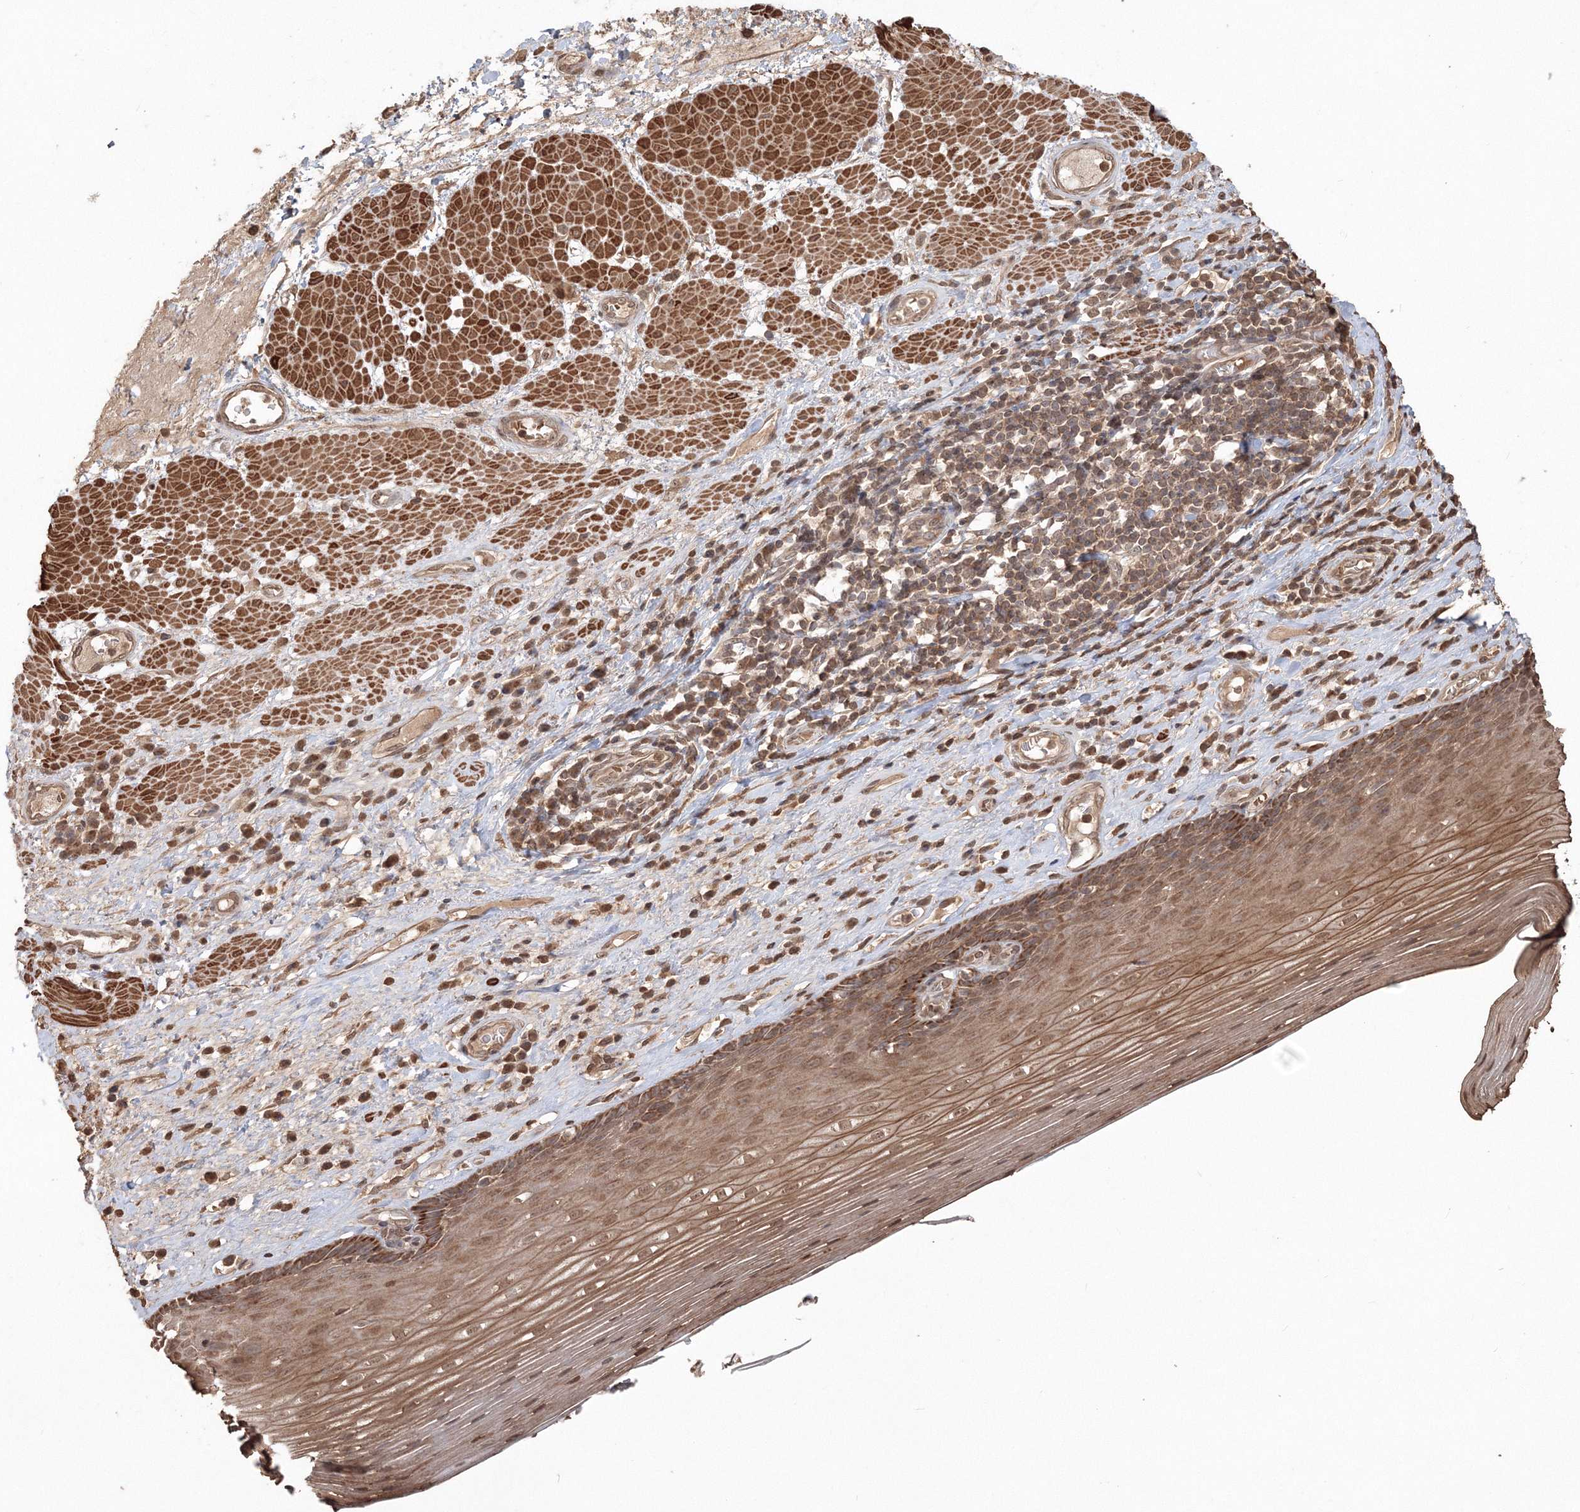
{"staining": {"intensity": "moderate", "quantity": ">75%", "location": "cytoplasmic/membranous,nuclear"}, "tissue": "esophagus", "cell_type": "Squamous epithelial cells", "image_type": "normal", "snomed": [{"axis": "morphology", "description": "Normal tissue, NOS"}, {"axis": "topography", "description": "Esophagus"}], "caption": "IHC (DAB (3,3'-diaminobenzidine)) staining of unremarkable esophagus displays moderate cytoplasmic/membranous,nuclear protein staining in approximately >75% of squamous epithelial cells.", "gene": "CCDC122", "patient": {"sex": "male", "age": 62}}